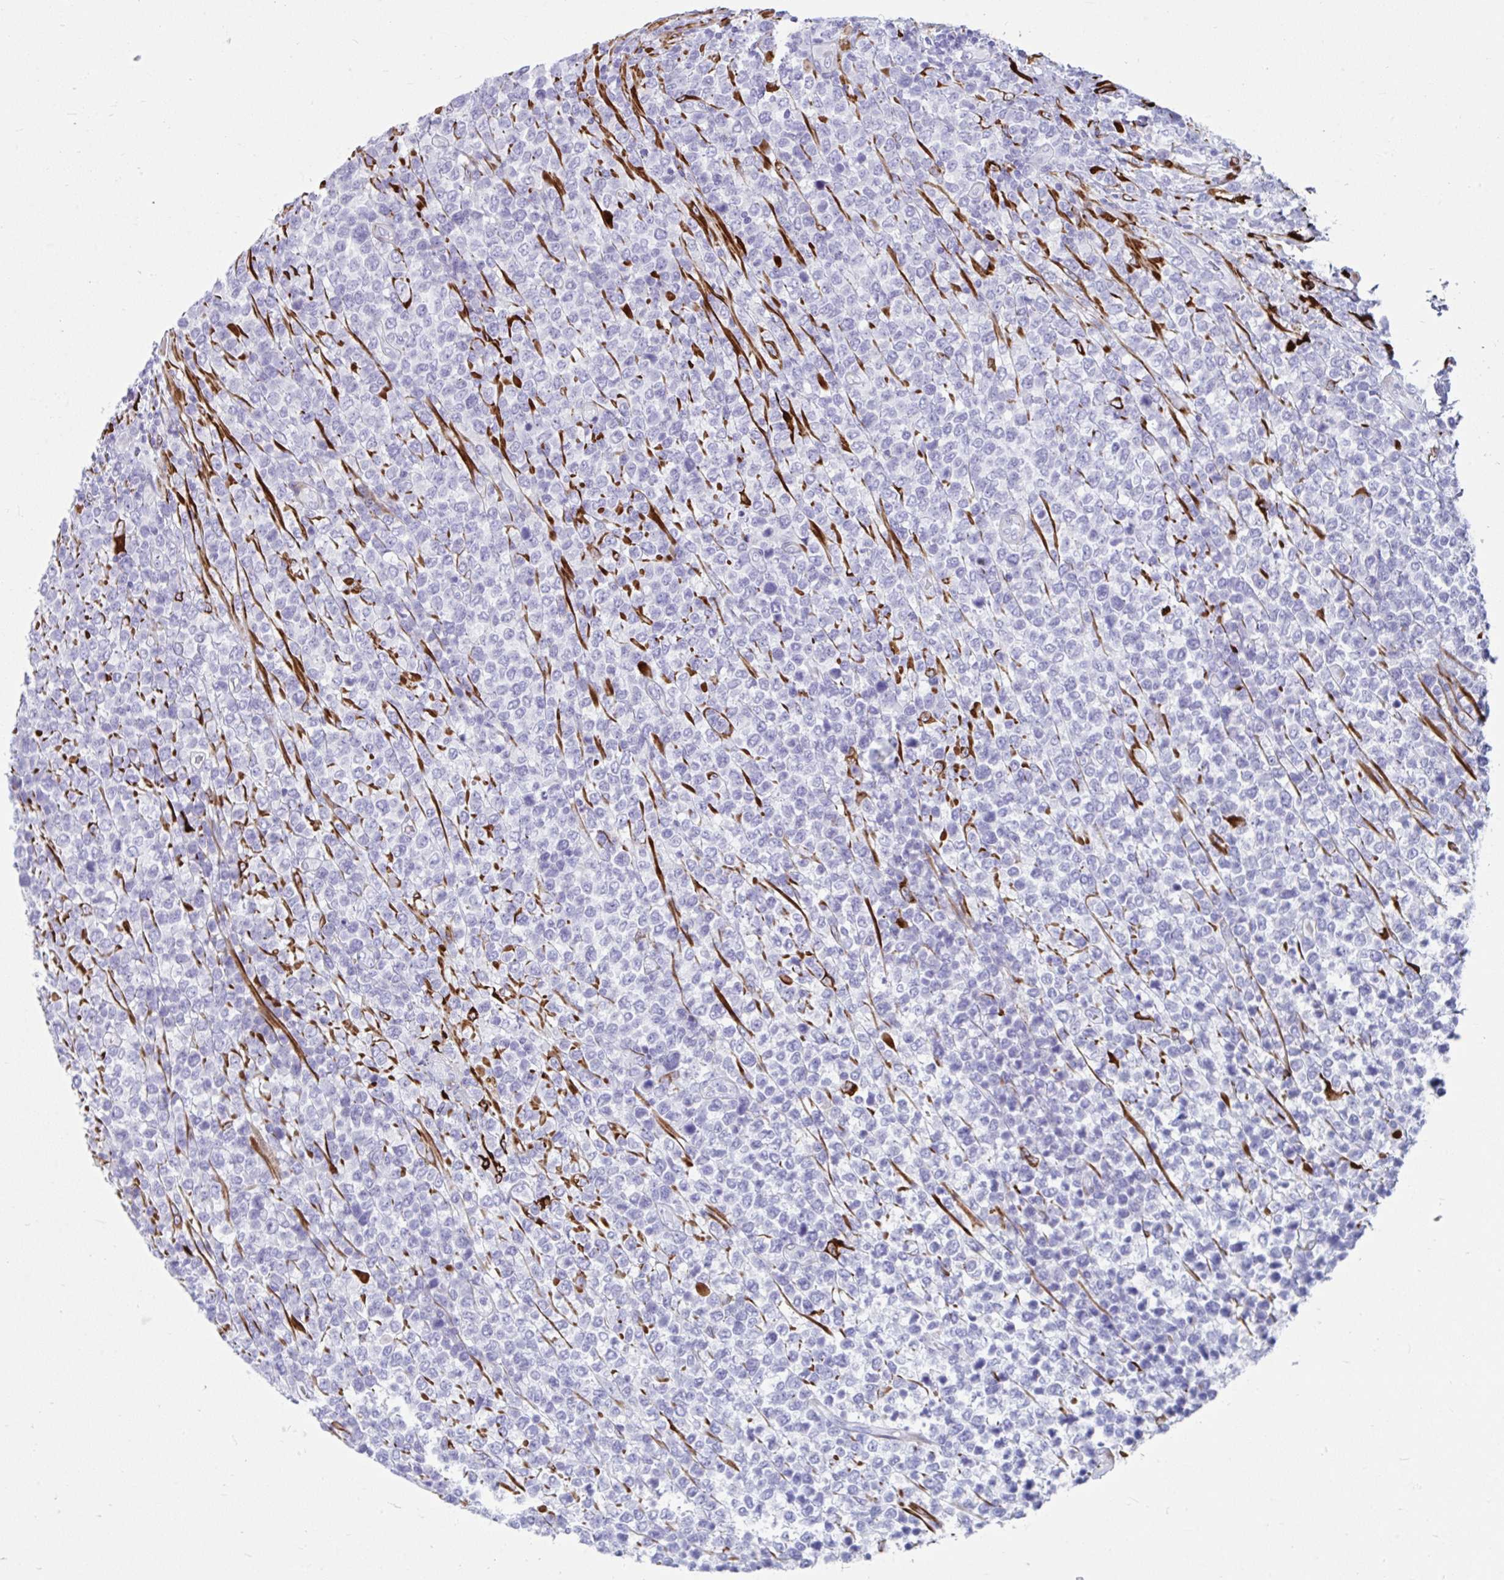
{"staining": {"intensity": "negative", "quantity": "none", "location": "none"}, "tissue": "lymphoma", "cell_type": "Tumor cells", "image_type": "cancer", "snomed": [{"axis": "morphology", "description": "Malignant lymphoma, non-Hodgkin's type, High grade"}, {"axis": "topography", "description": "Soft tissue"}], "caption": "Photomicrograph shows no significant protein staining in tumor cells of malignant lymphoma, non-Hodgkin's type (high-grade).", "gene": "GRXCR2", "patient": {"sex": "female", "age": 56}}